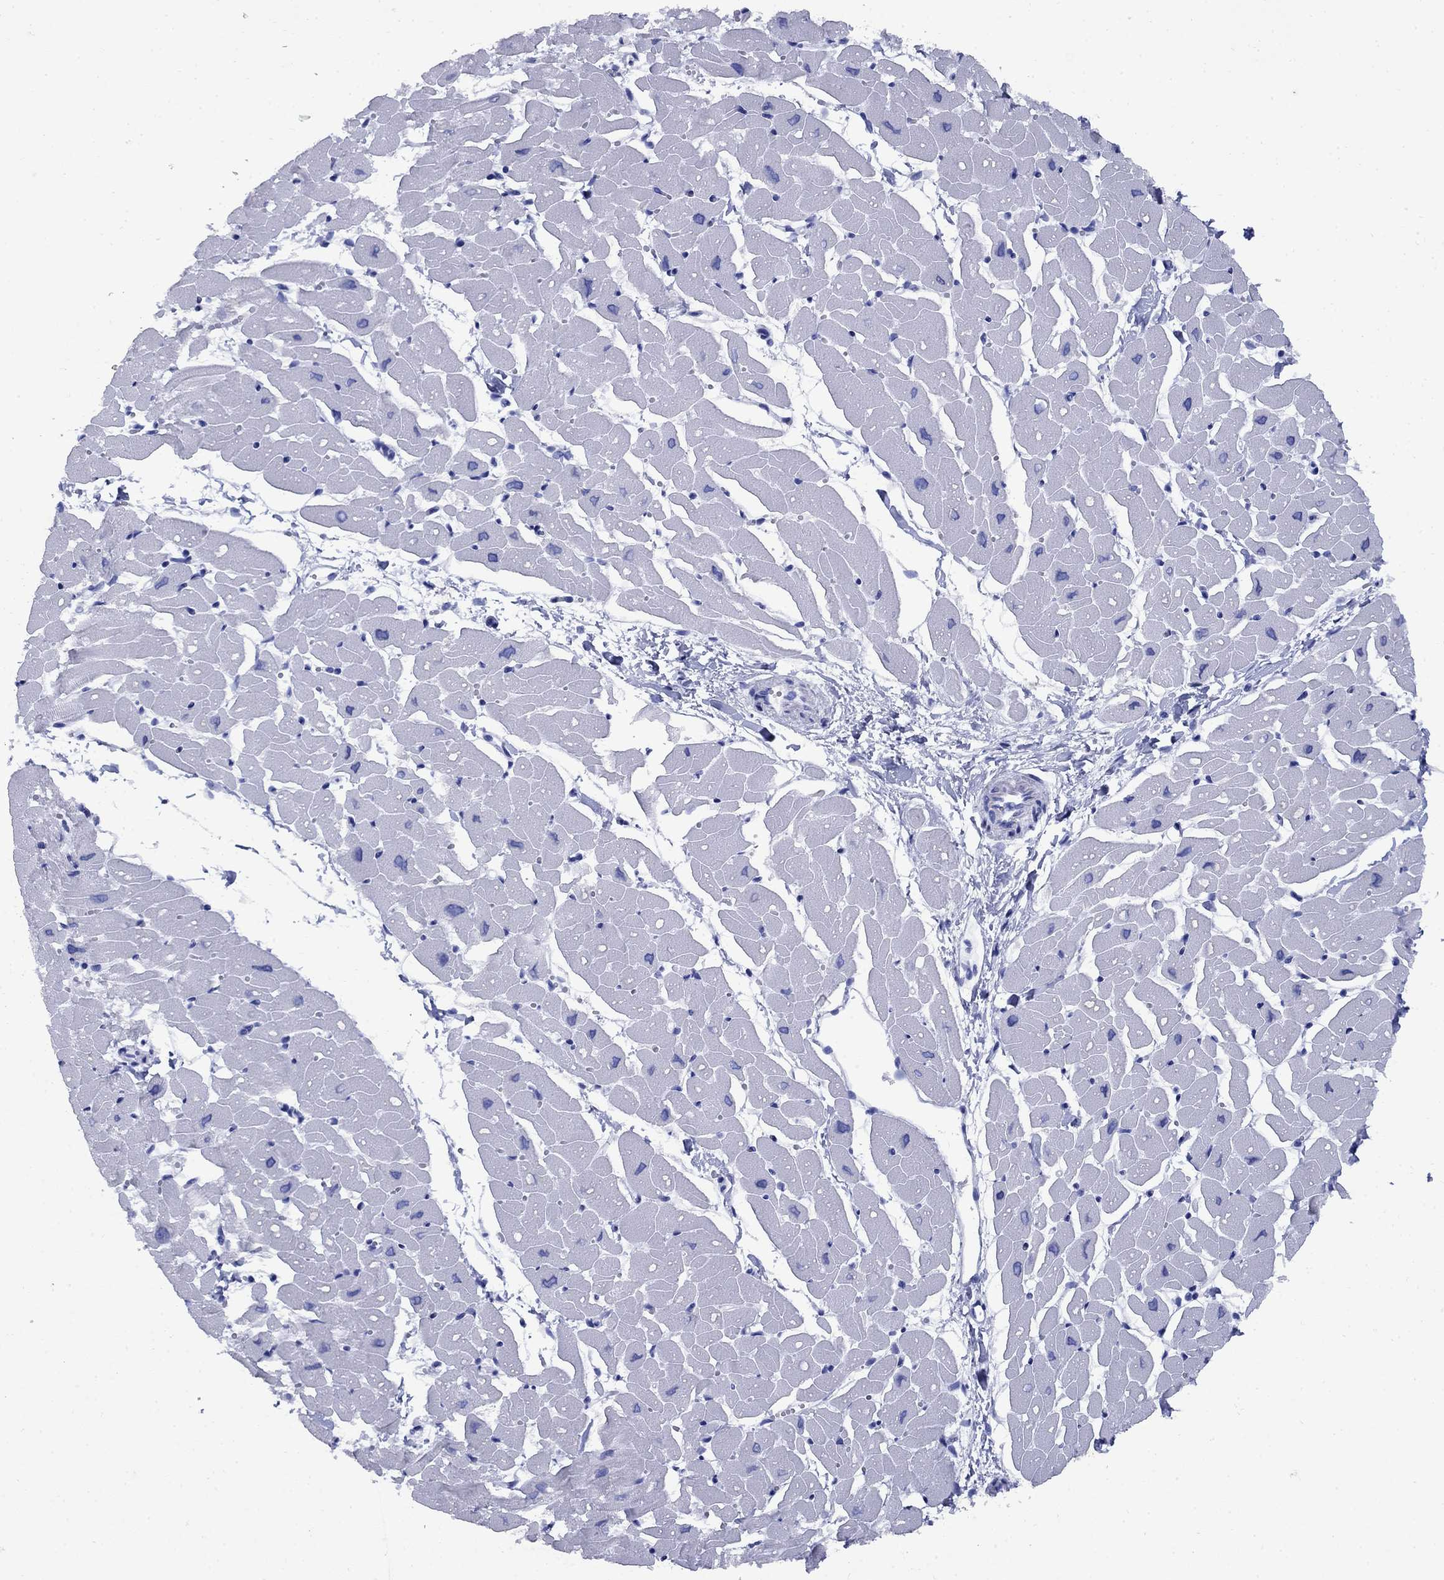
{"staining": {"intensity": "negative", "quantity": "none", "location": "none"}, "tissue": "heart muscle", "cell_type": "Cardiomyocytes", "image_type": "normal", "snomed": [{"axis": "morphology", "description": "Normal tissue, NOS"}, {"axis": "topography", "description": "Heart"}], "caption": "Human heart muscle stained for a protein using immunohistochemistry reveals no positivity in cardiomyocytes.", "gene": "CD1A", "patient": {"sex": "male", "age": 57}}